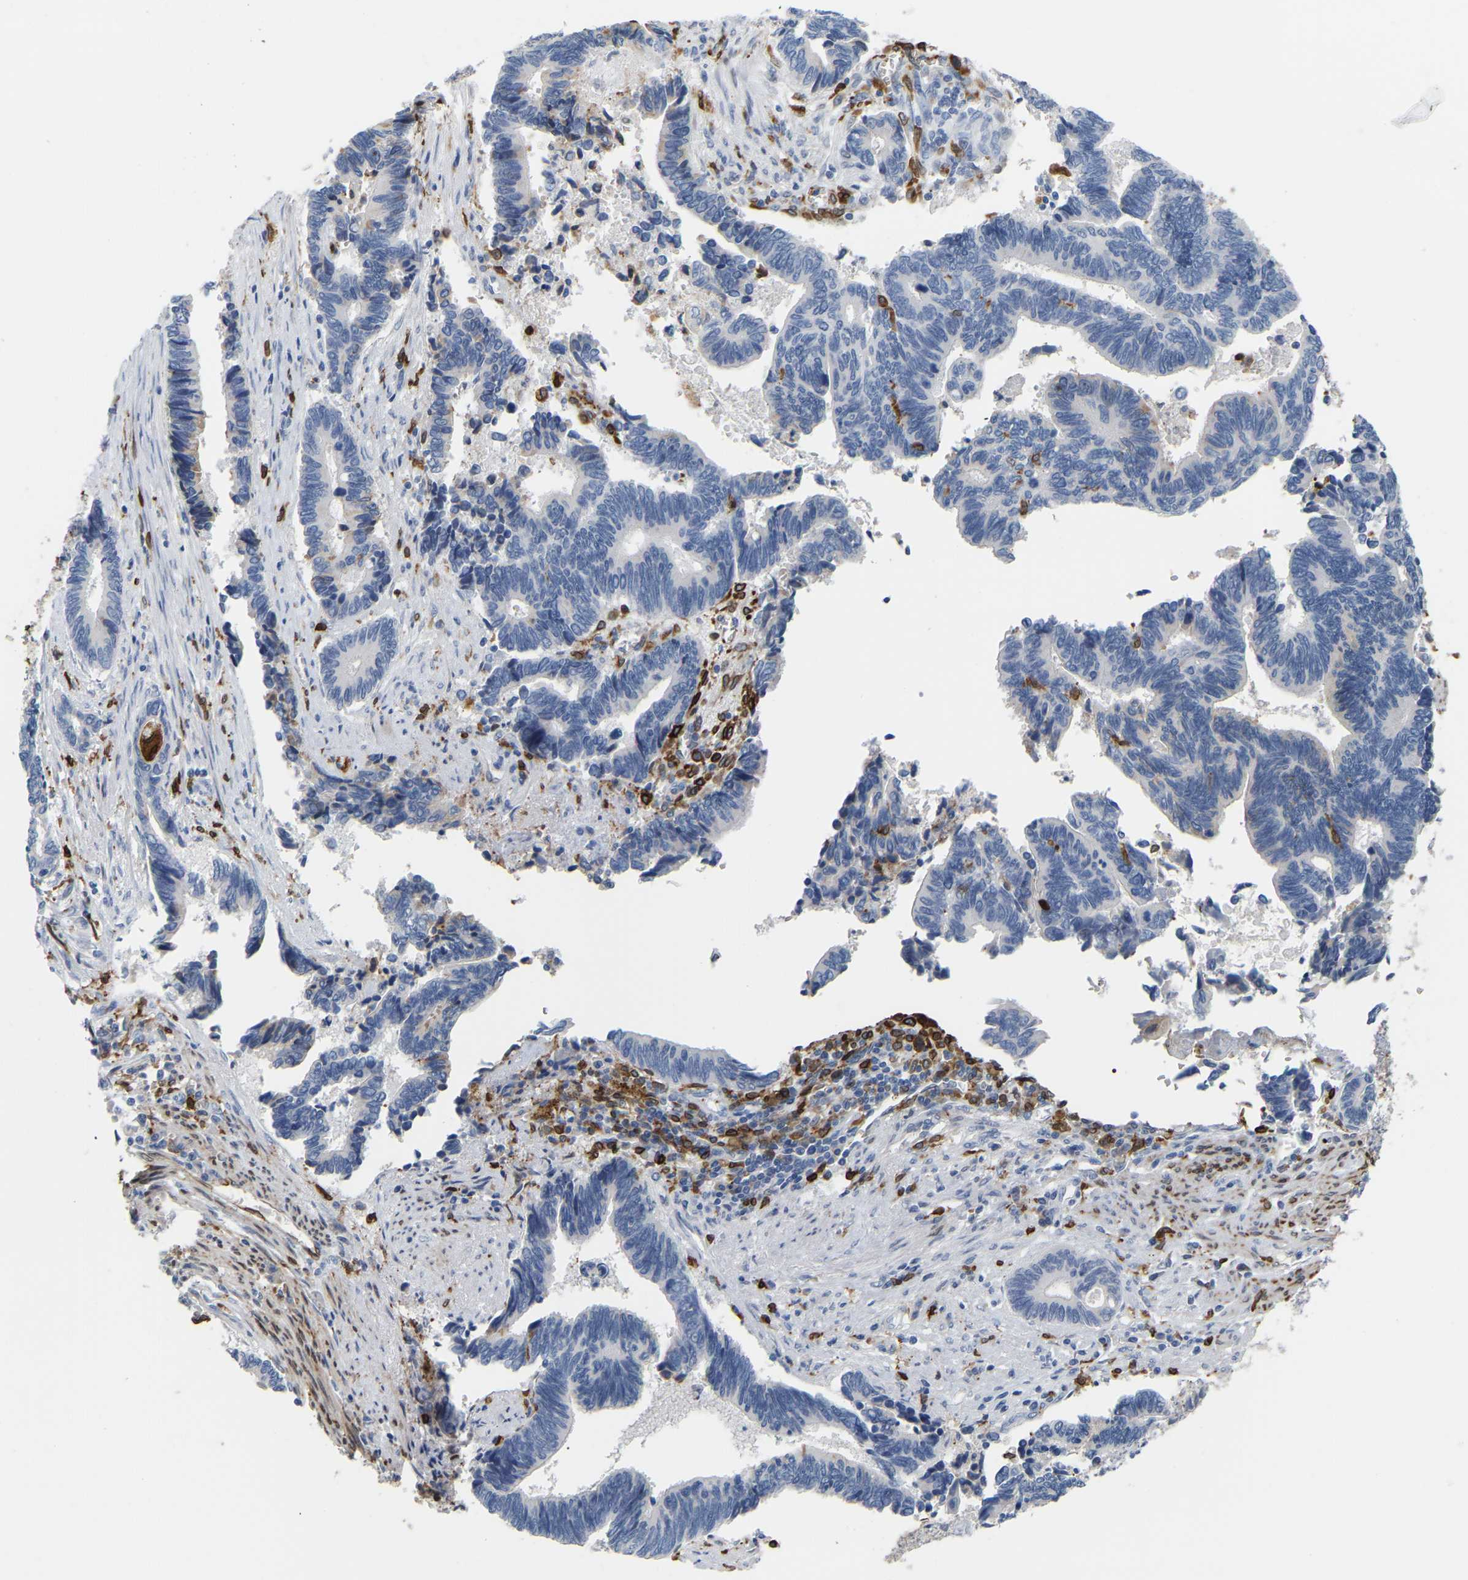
{"staining": {"intensity": "negative", "quantity": "none", "location": "none"}, "tissue": "pancreatic cancer", "cell_type": "Tumor cells", "image_type": "cancer", "snomed": [{"axis": "morphology", "description": "Adenocarcinoma, NOS"}, {"axis": "topography", "description": "Pancreas"}], "caption": "IHC image of human adenocarcinoma (pancreatic) stained for a protein (brown), which shows no staining in tumor cells.", "gene": "PTGS1", "patient": {"sex": "female", "age": 70}}